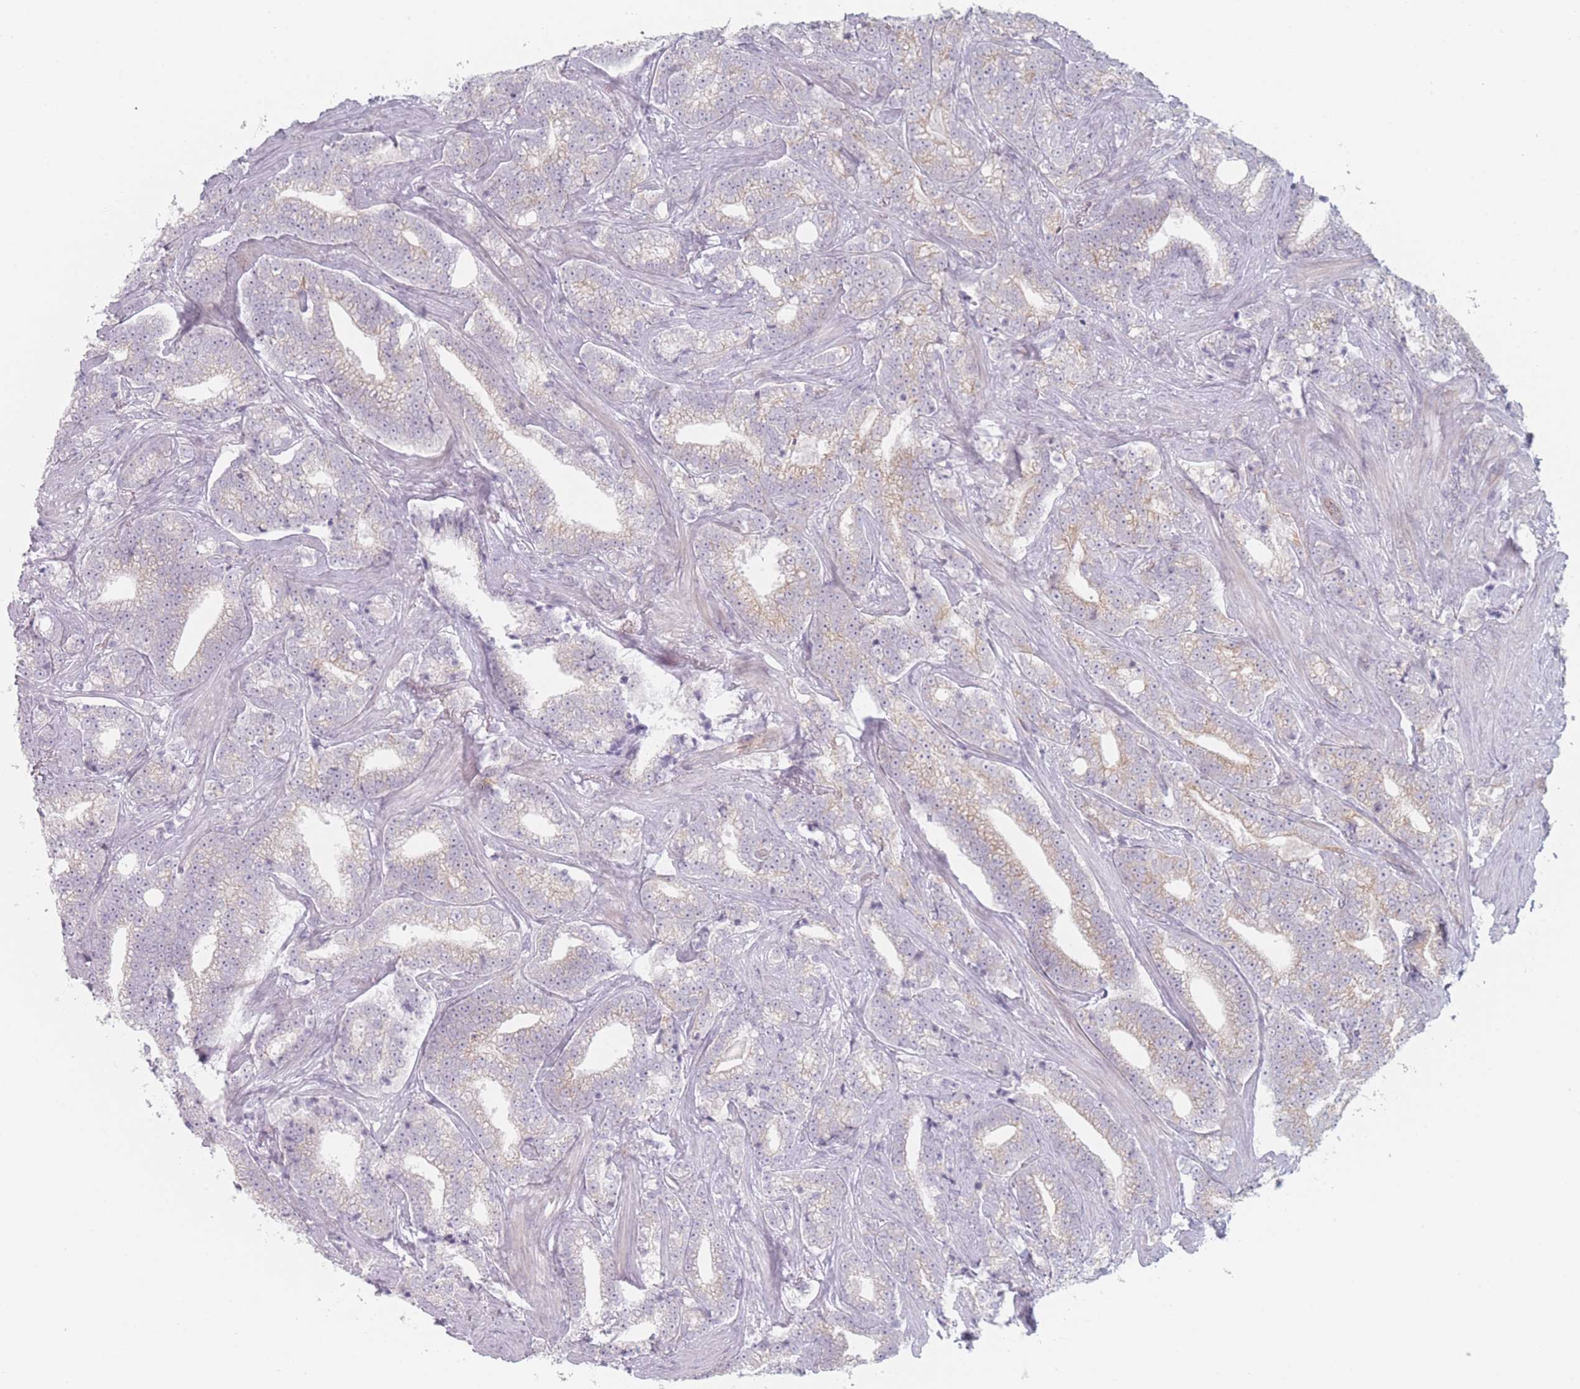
{"staining": {"intensity": "moderate", "quantity": "25%-75%", "location": "cytoplasmic/membranous"}, "tissue": "prostate cancer", "cell_type": "Tumor cells", "image_type": "cancer", "snomed": [{"axis": "morphology", "description": "Adenocarcinoma, High grade"}, {"axis": "topography", "description": "Prostate"}], "caption": "An immunohistochemistry photomicrograph of tumor tissue is shown. Protein staining in brown highlights moderate cytoplasmic/membranous positivity in adenocarcinoma (high-grade) (prostate) within tumor cells.", "gene": "RNF4", "patient": {"sex": "male", "age": 67}}